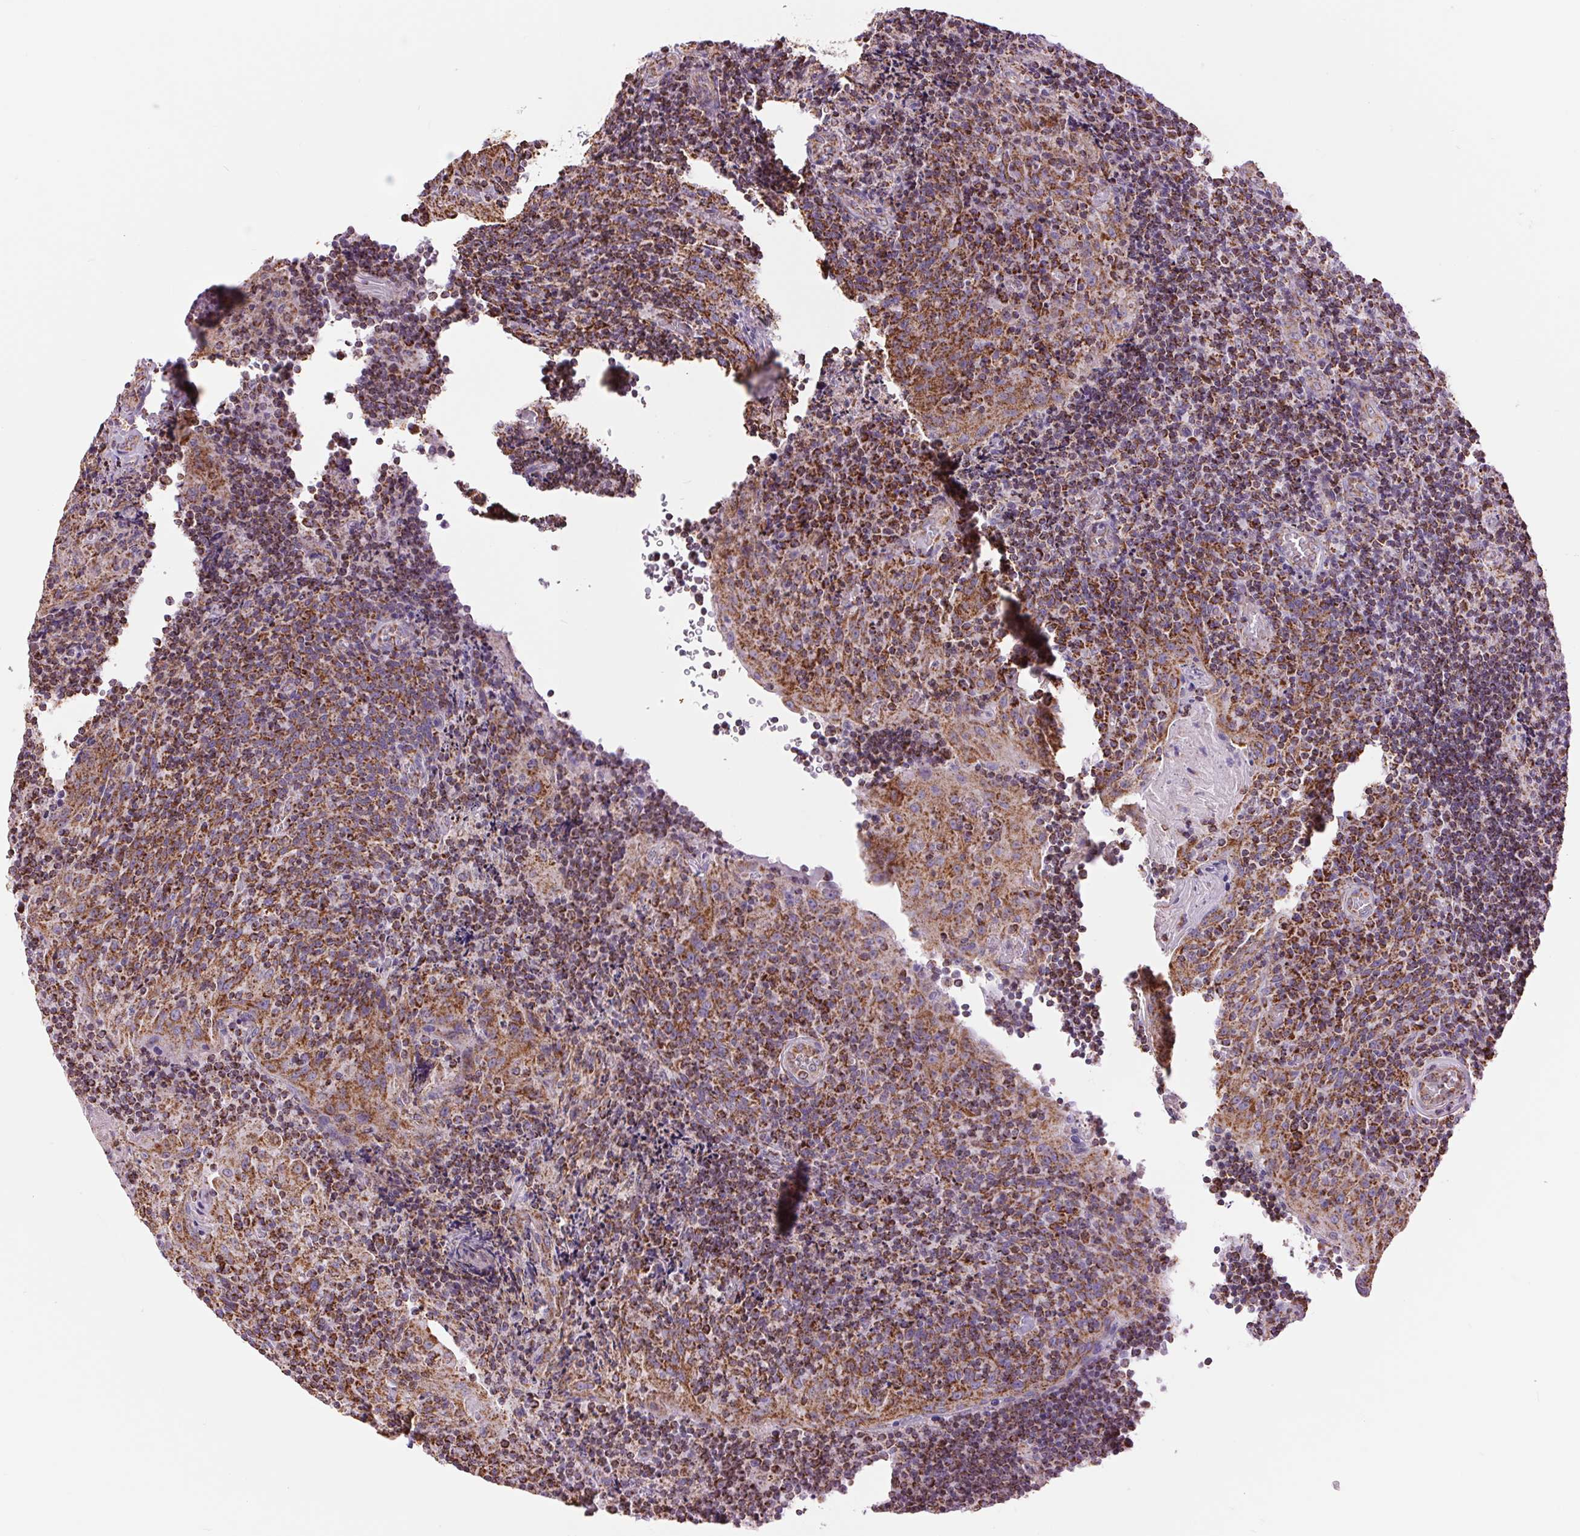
{"staining": {"intensity": "strong", "quantity": ">75%", "location": "cytoplasmic/membranous"}, "tissue": "tonsil", "cell_type": "Germinal center cells", "image_type": "normal", "snomed": [{"axis": "morphology", "description": "Normal tissue, NOS"}, {"axis": "topography", "description": "Tonsil"}], "caption": "Human tonsil stained for a protein (brown) shows strong cytoplasmic/membranous positive positivity in about >75% of germinal center cells.", "gene": "ATP5PB", "patient": {"sex": "male", "age": 17}}